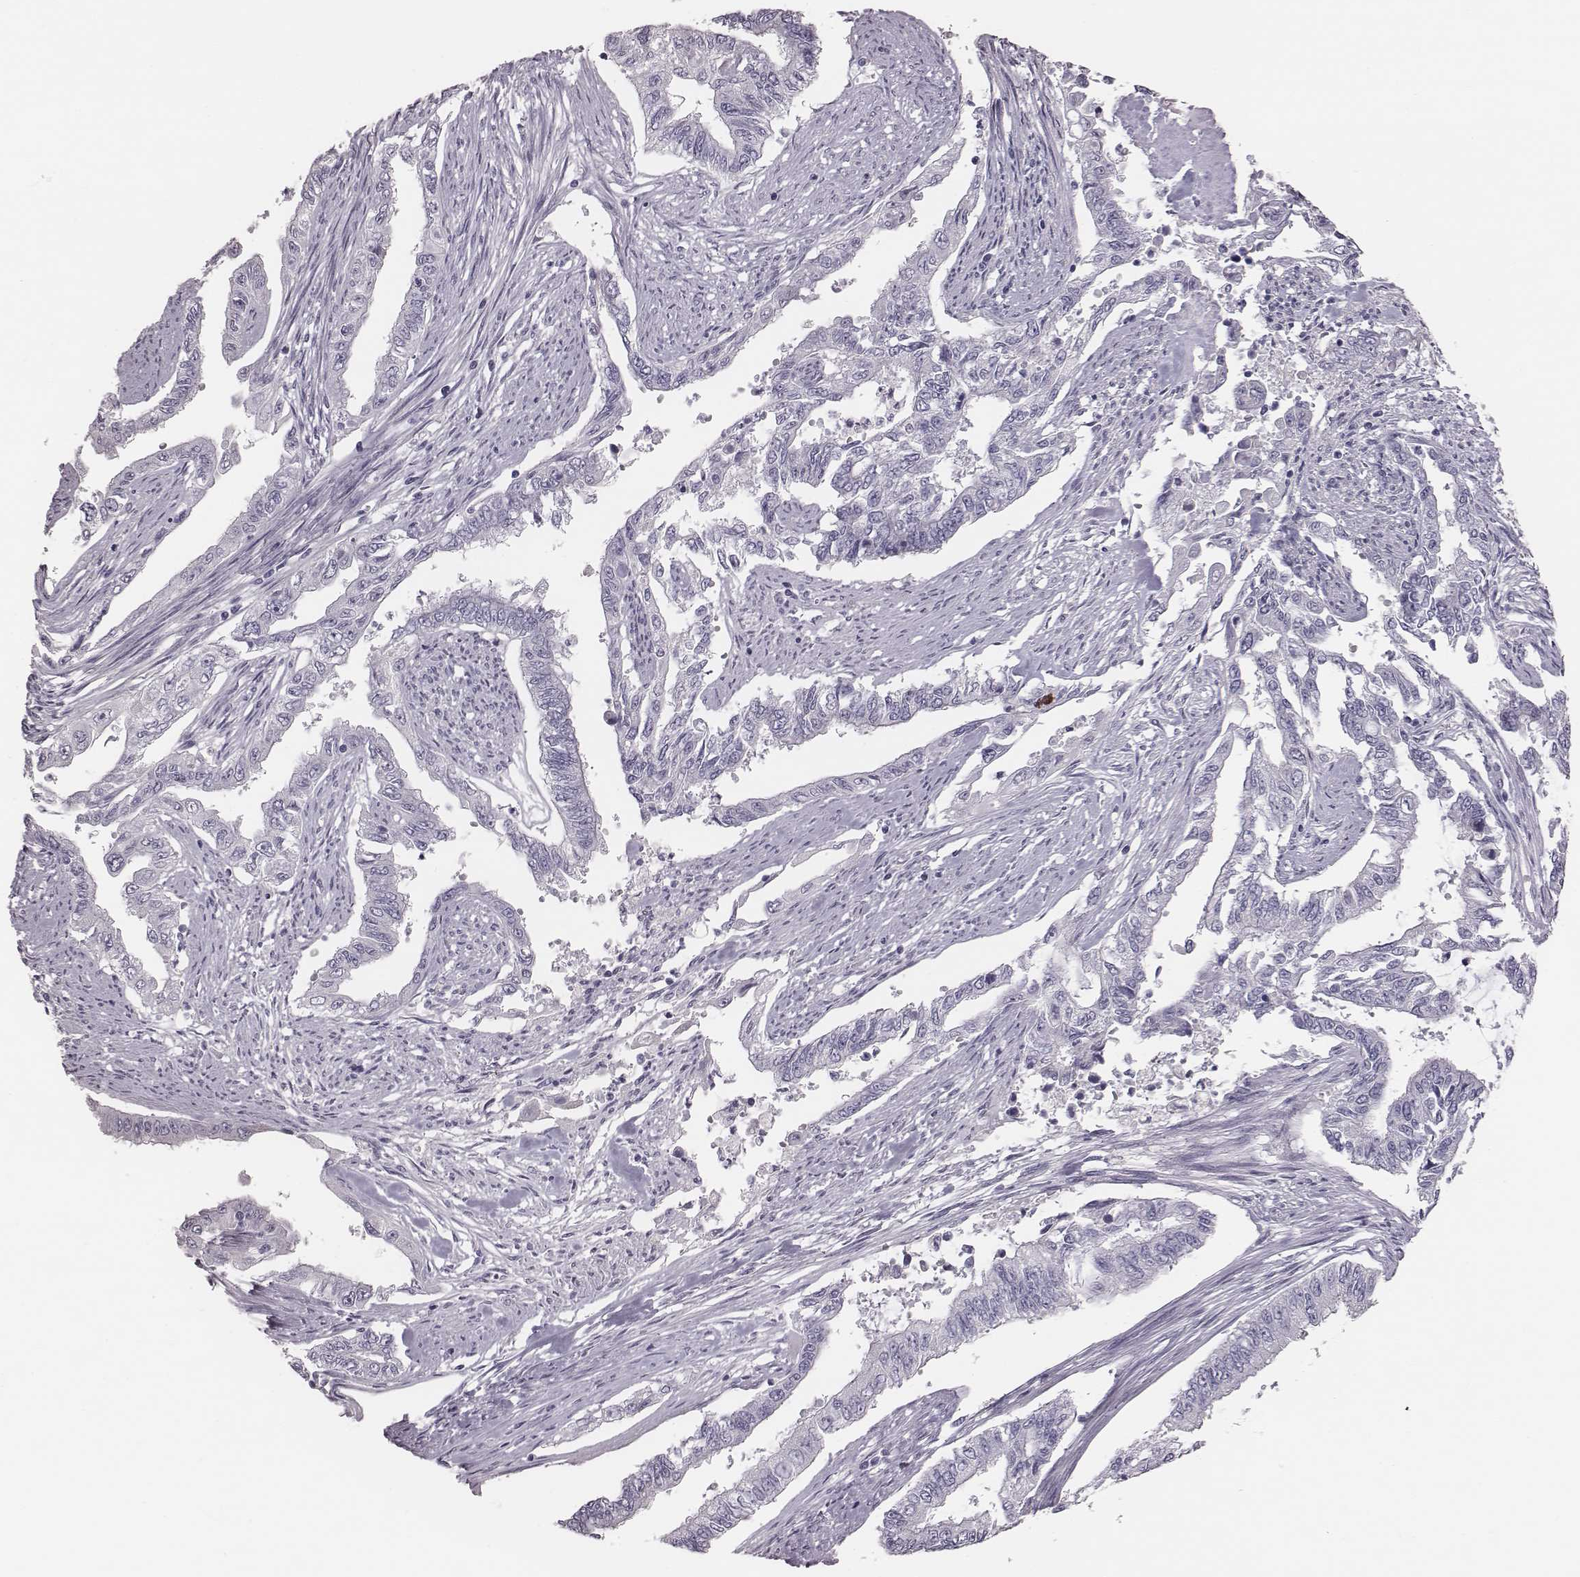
{"staining": {"intensity": "negative", "quantity": "none", "location": "none"}, "tissue": "endometrial cancer", "cell_type": "Tumor cells", "image_type": "cancer", "snomed": [{"axis": "morphology", "description": "Adenocarcinoma, NOS"}, {"axis": "topography", "description": "Uterus"}], "caption": "This is an immunohistochemistry micrograph of endometrial adenocarcinoma. There is no positivity in tumor cells.", "gene": "C6orf58", "patient": {"sex": "female", "age": 59}}